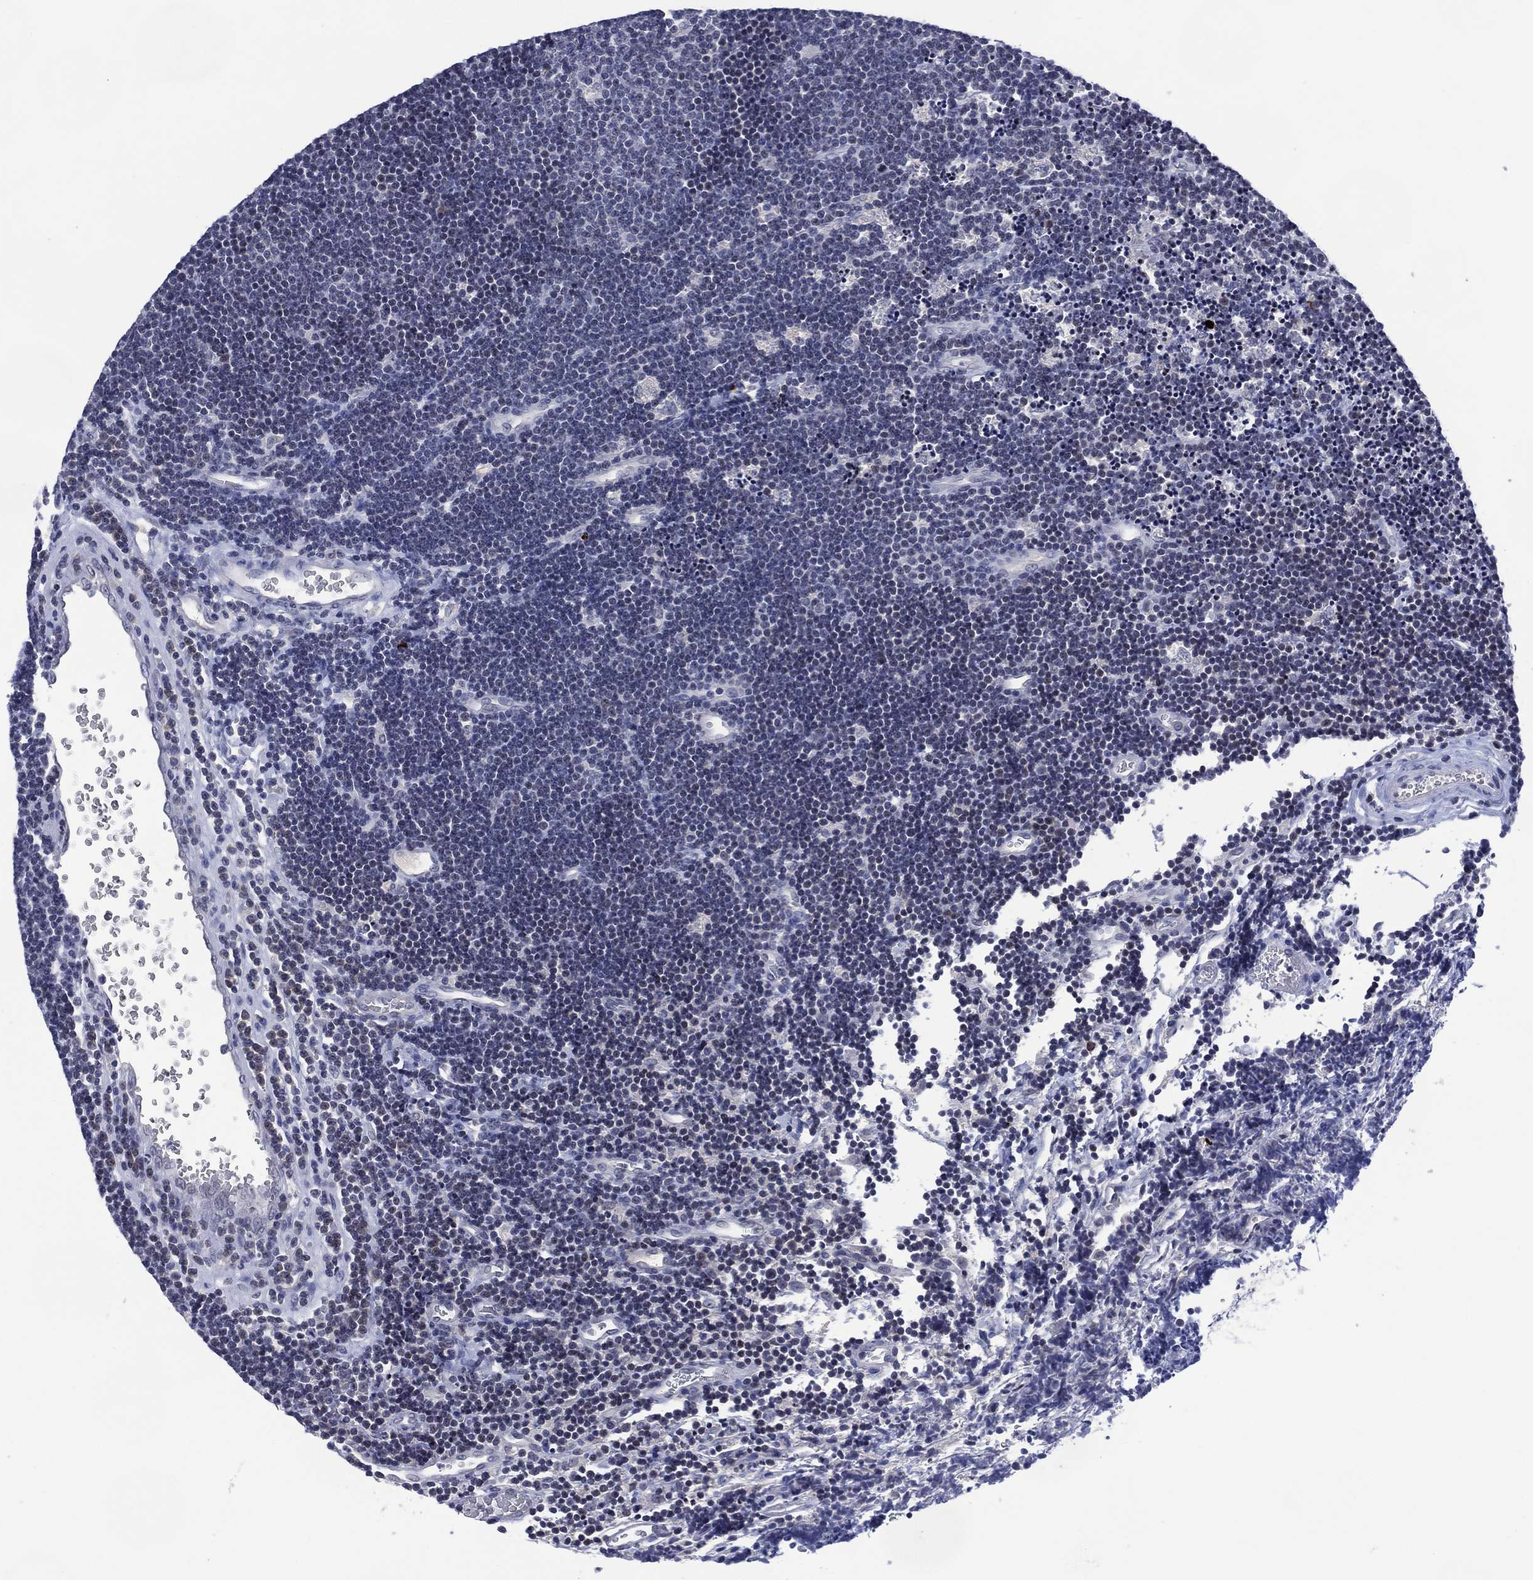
{"staining": {"intensity": "negative", "quantity": "none", "location": "none"}, "tissue": "lymphoma", "cell_type": "Tumor cells", "image_type": "cancer", "snomed": [{"axis": "morphology", "description": "Malignant lymphoma, non-Hodgkin's type, Low grade"}, {"axis": "topography", "description": "Brain"}], "caption": "Tumor cells show no significant staining in malignant lymphoma, non-Hodgkin's type (low-grade).", "gene": "USP26", "patient": {"sex": "female", "age": 66}}